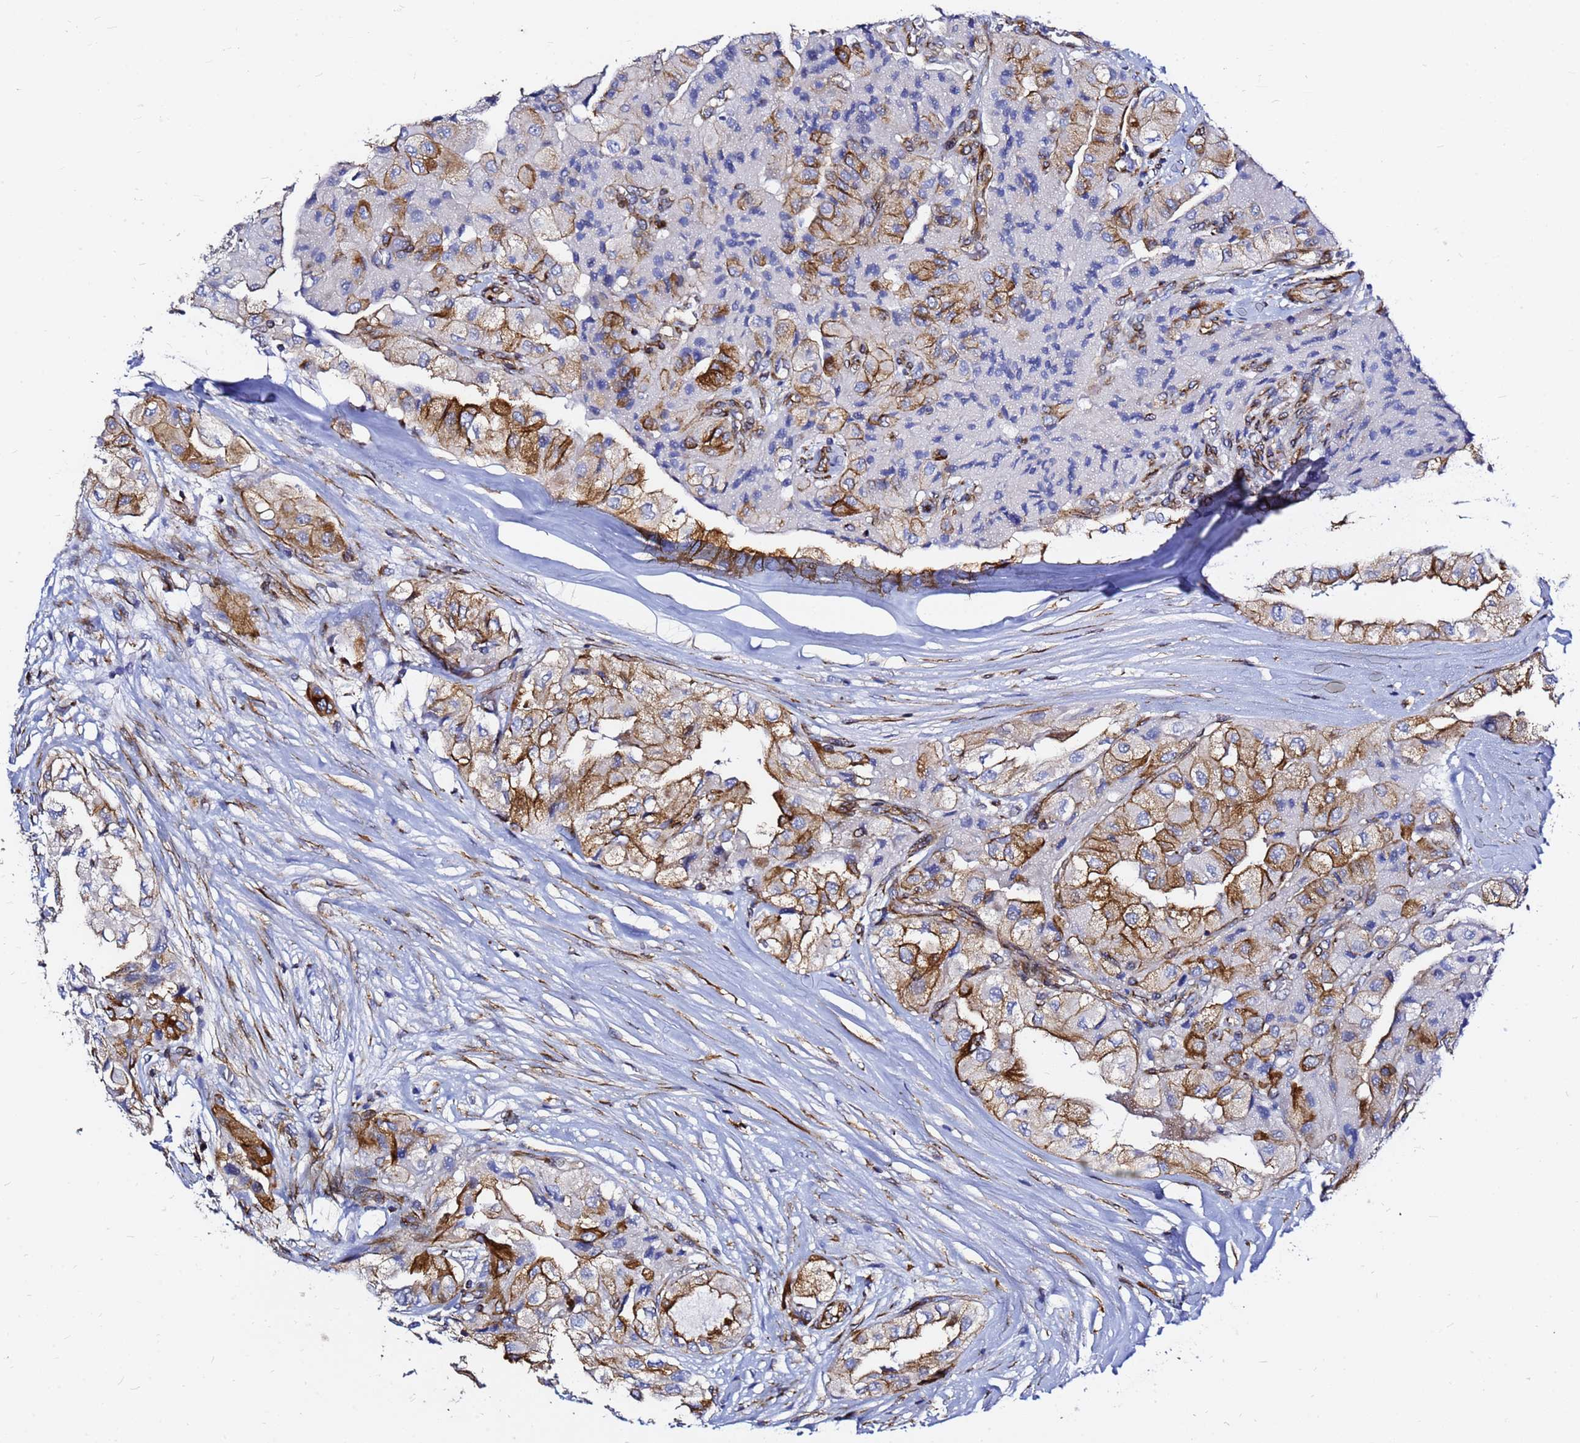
{"staining": {"intensity": "strong", "quantity": "25%-75%", "location": "cytoplasmic/membranous"}, "tissue": "head and neck cancer", "cell_type": "Tumor cells", "image_type": "cancer", "snomed": [{"axis": "morphology", "description": "Adenocarcinoma, NOS"}, {"axis": "topography", "description": "Head-Neck"}], "caption": "A high amount of strong cytoplasmic/membranous positivity is identified in about 25%-75% of tumor cells in adenocarcinoma (head and neck) tissue.", "gene": "TUBA8", "patient": {"sex": "male", "age": 66}}